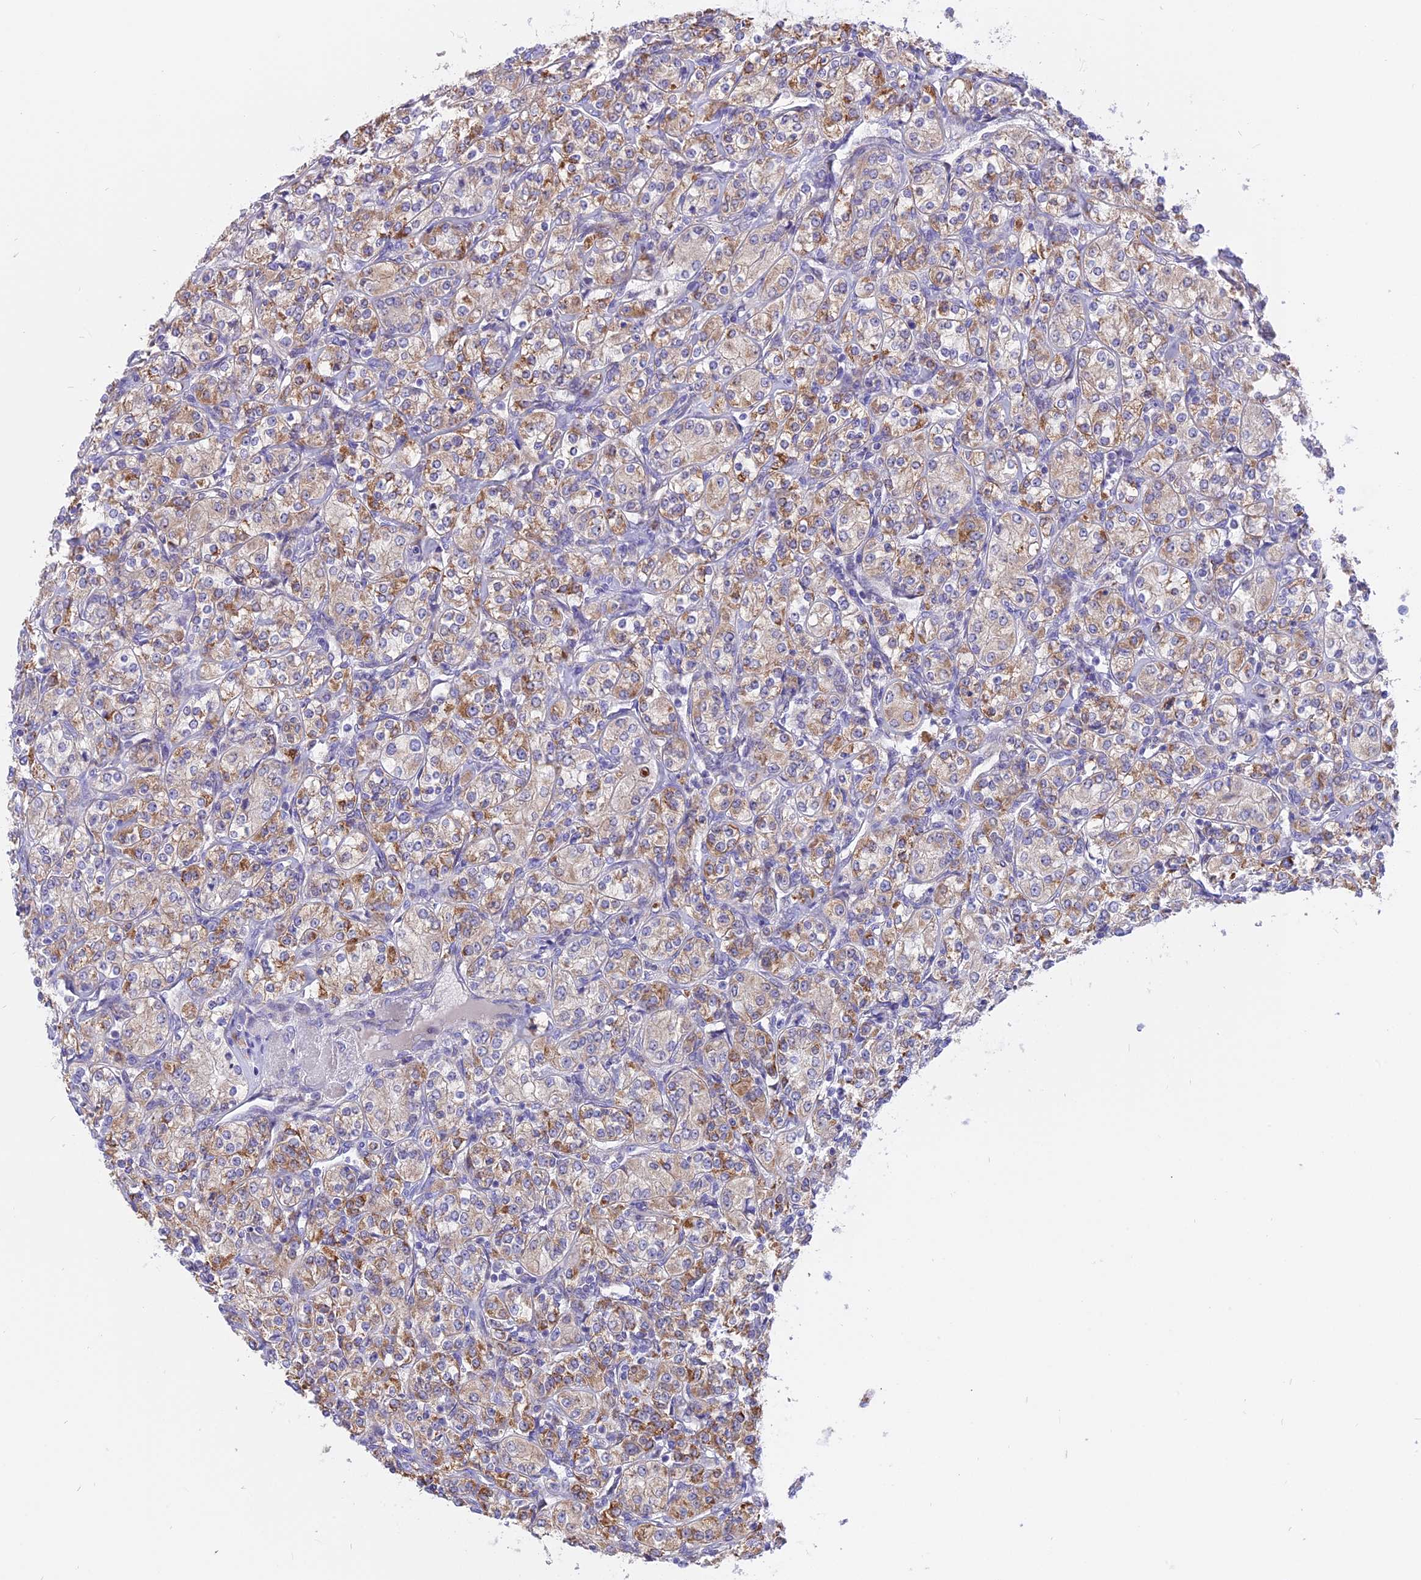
{"staining": {"intensity": "moderate", "quantity": "25%-75%", "location": "cytoplasmic/membranous"}, "tissue": "renal cancer", "cell_type": "Tumor cells", "image_type": "cancer", "snomed": [{"axis": "morphology", "description": "Adenocarcinoma, NOS"}, {"axis": "topography", "description": "Kidney"}], "caption": "Human renal cancer stained with a protein marker displays moderate staining in tumor cells.", "gene": "ARMCX6", "patient": {"sex": "male", "age": 77}}